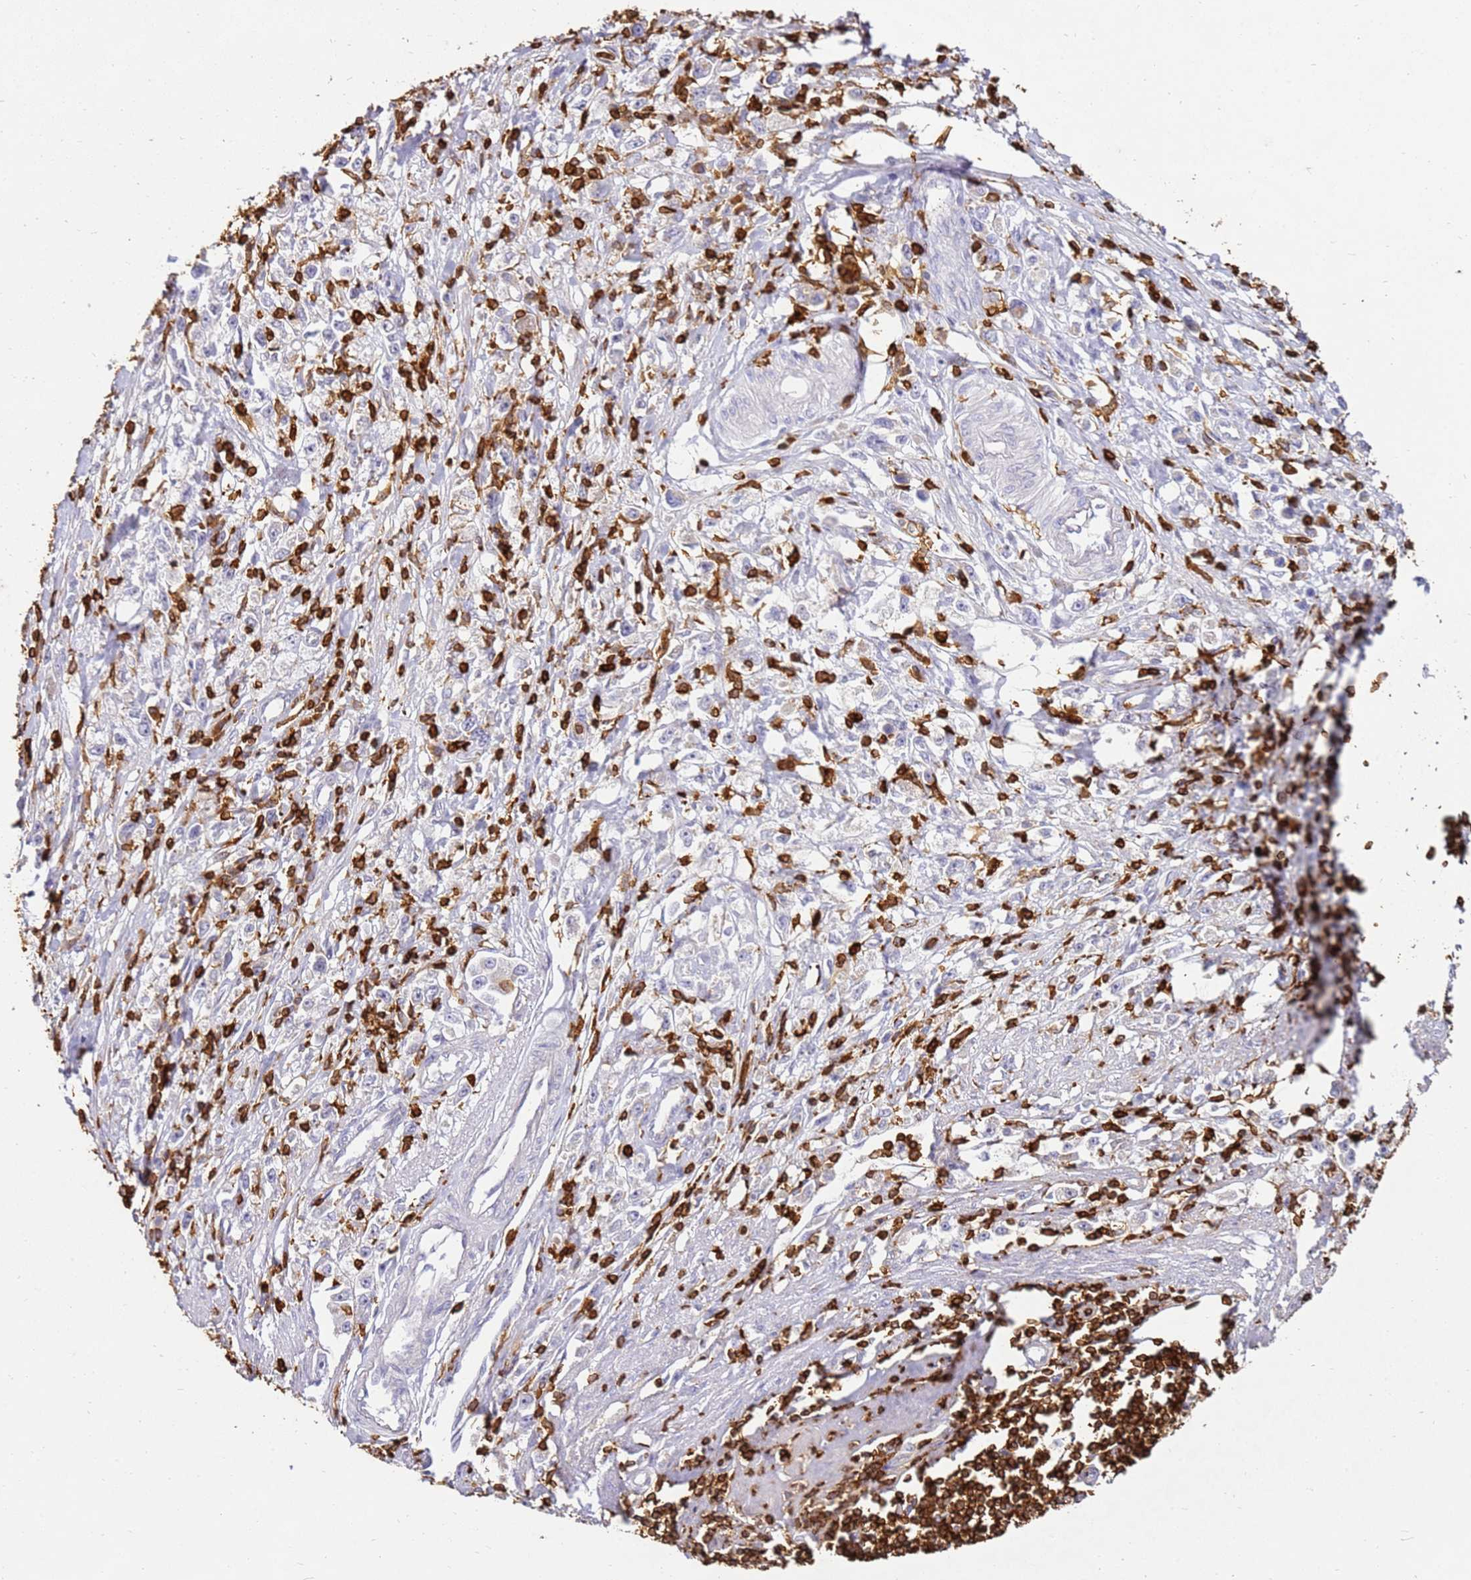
{"staining": {"intensity": "negative", "quantity": "none", "location": "none"}, "tissue": "stomach cancer", "cell_type": "Tumor cells", "image_type": "cancer", "snomed": [{"axis": "morphology", "description": "Adenocarcinoma, NOS"}, {"axis": "topography", "description": "Stomach"}], "caption": "IHC micrograph of stomach cancer (adenocarcinoma) stained for a protein (brown), which displays no staining in tumor cells. The staining is performed using DAB brown chromogen with nuclei counter-stained in using hematoxylin.", "gene": "CORO1A", "patient": {"sex": "female", "age": 59}}